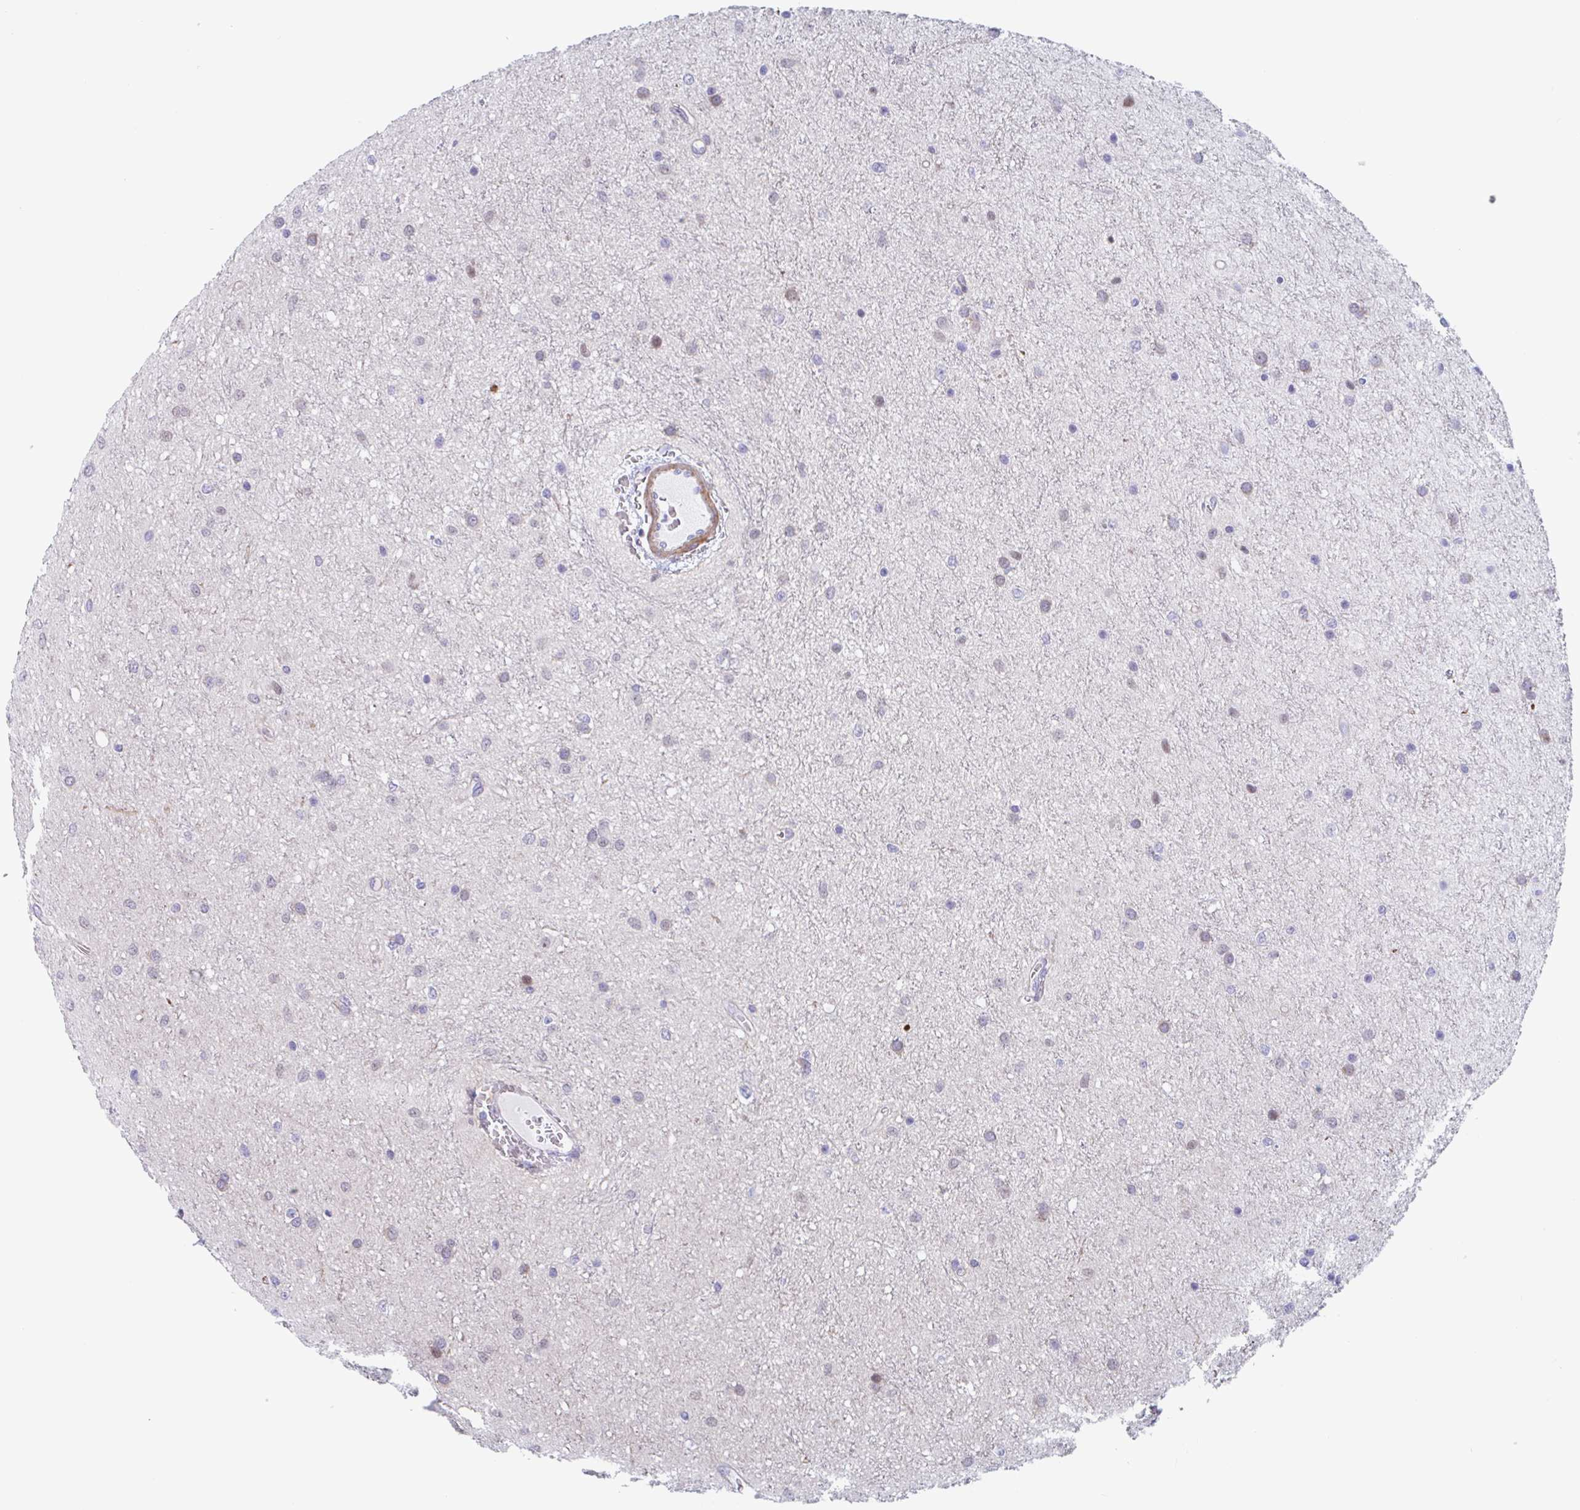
{"staining": {"intensity": "negative", "quantity": "none", "location": "none"}, "tissue": "glioma", "cell_type": "Tumor cells", "image_type": "cancer", "snomed": [{"axis": "morphology", "description": "Glioma, malignant, Low grade"}, {"axis": "topography", "description": "Cerebellum"}], "caption": "There is no significant staining in tumor cells of glioma. (Brightfield microscopy of DAB (3,3'-diaminobenzidine) immunohistochemistry (IHC) at high magnification).", "gene": "DUXA", "patient": {"sex": "female", "age": 5}}